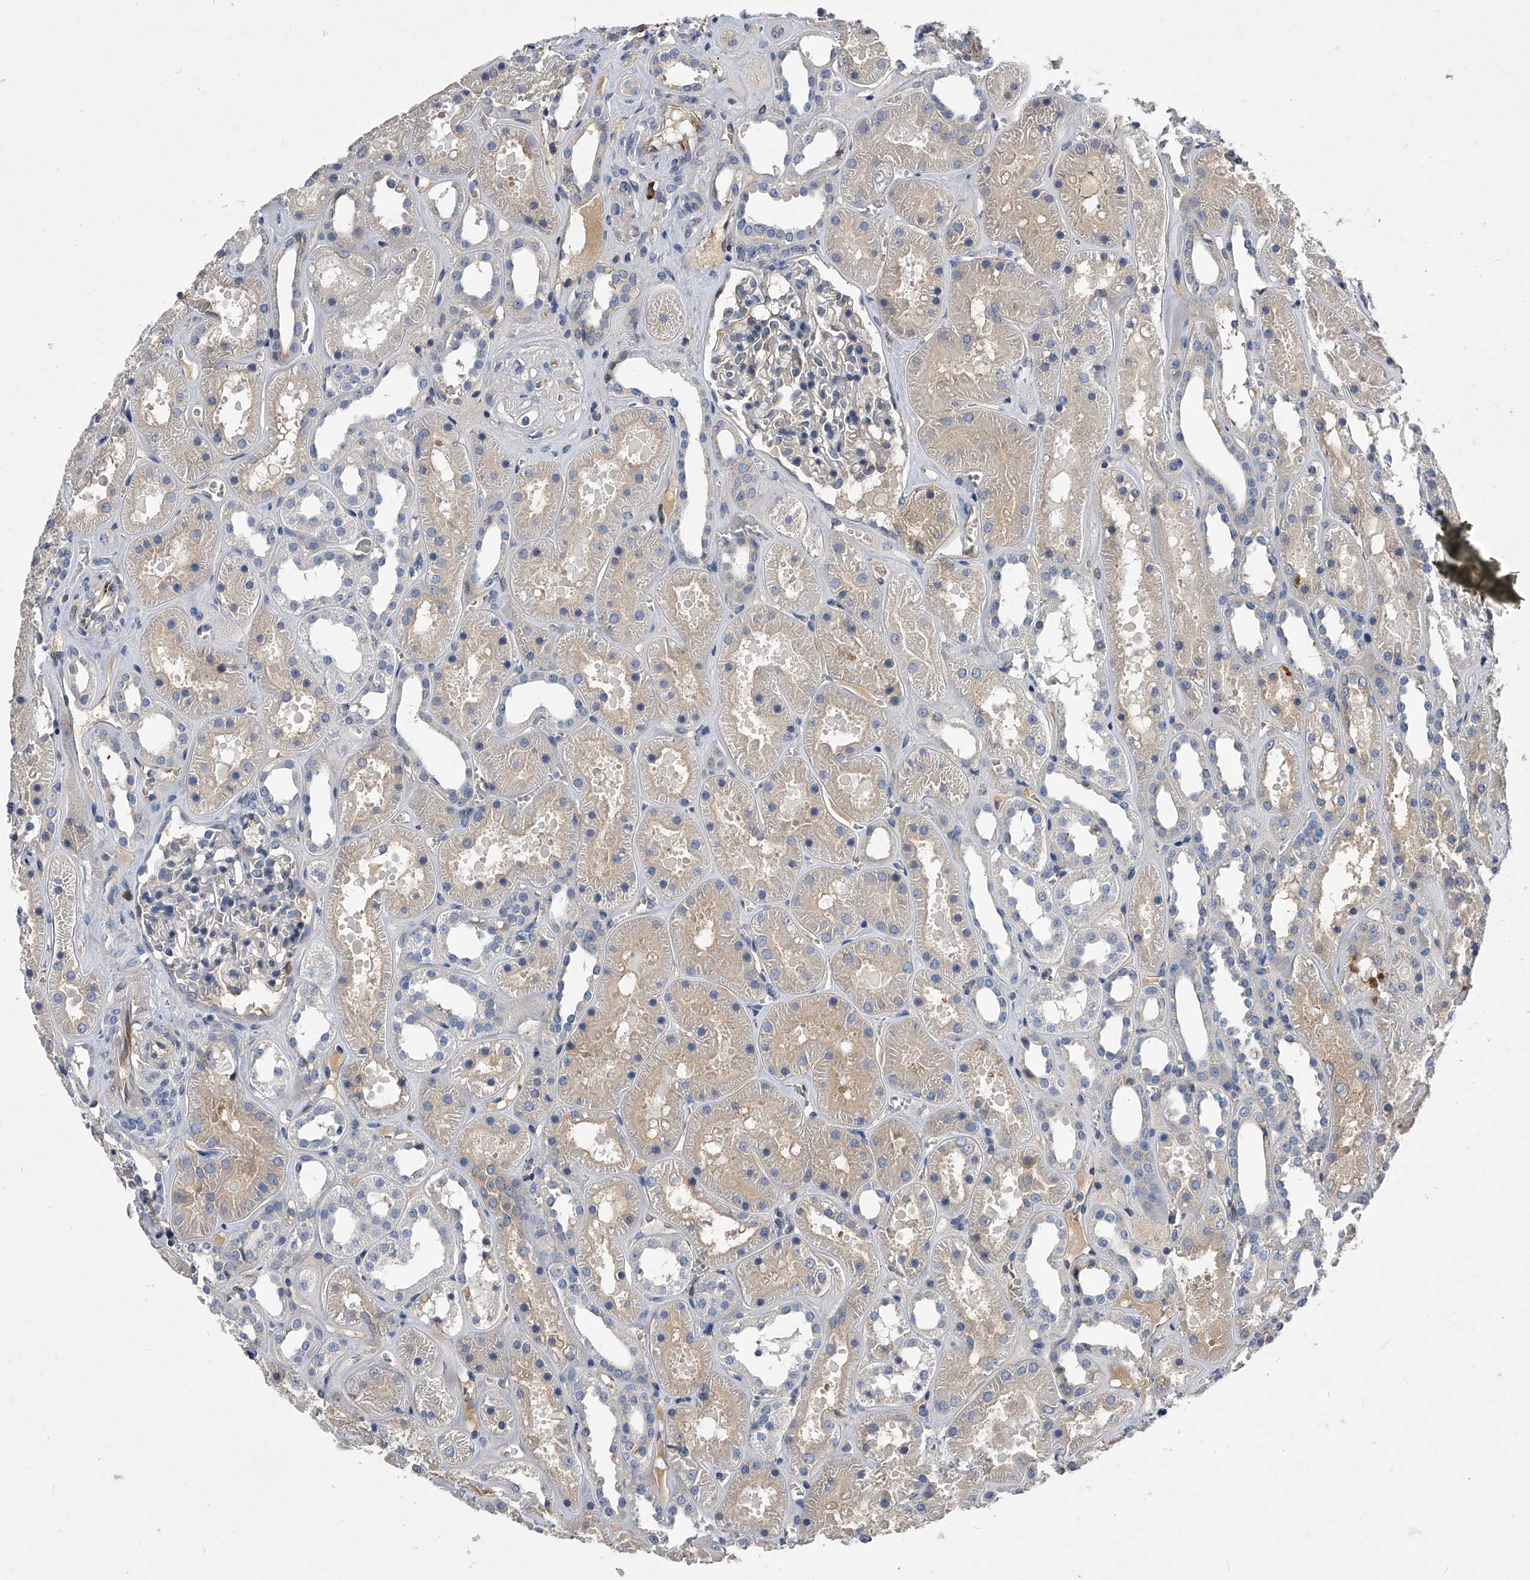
{"staining": {"intensity": "negative", "quantity": "none", "location": "none"}, "tissue": "kidney", "cell_type": "Cells in glomeruli", "image_type": "normal", "snomed": [{"axis": "morphology", "description": "Normal tissue, NOS"}, {"axis": "topography", "description": "Kidney"}], "caption": "The histopathology image shows no staining of cells in glomeruli in unremarkable kidney.", "gene": "CCR4", "patient": {"sex": "female", "age": 41}}